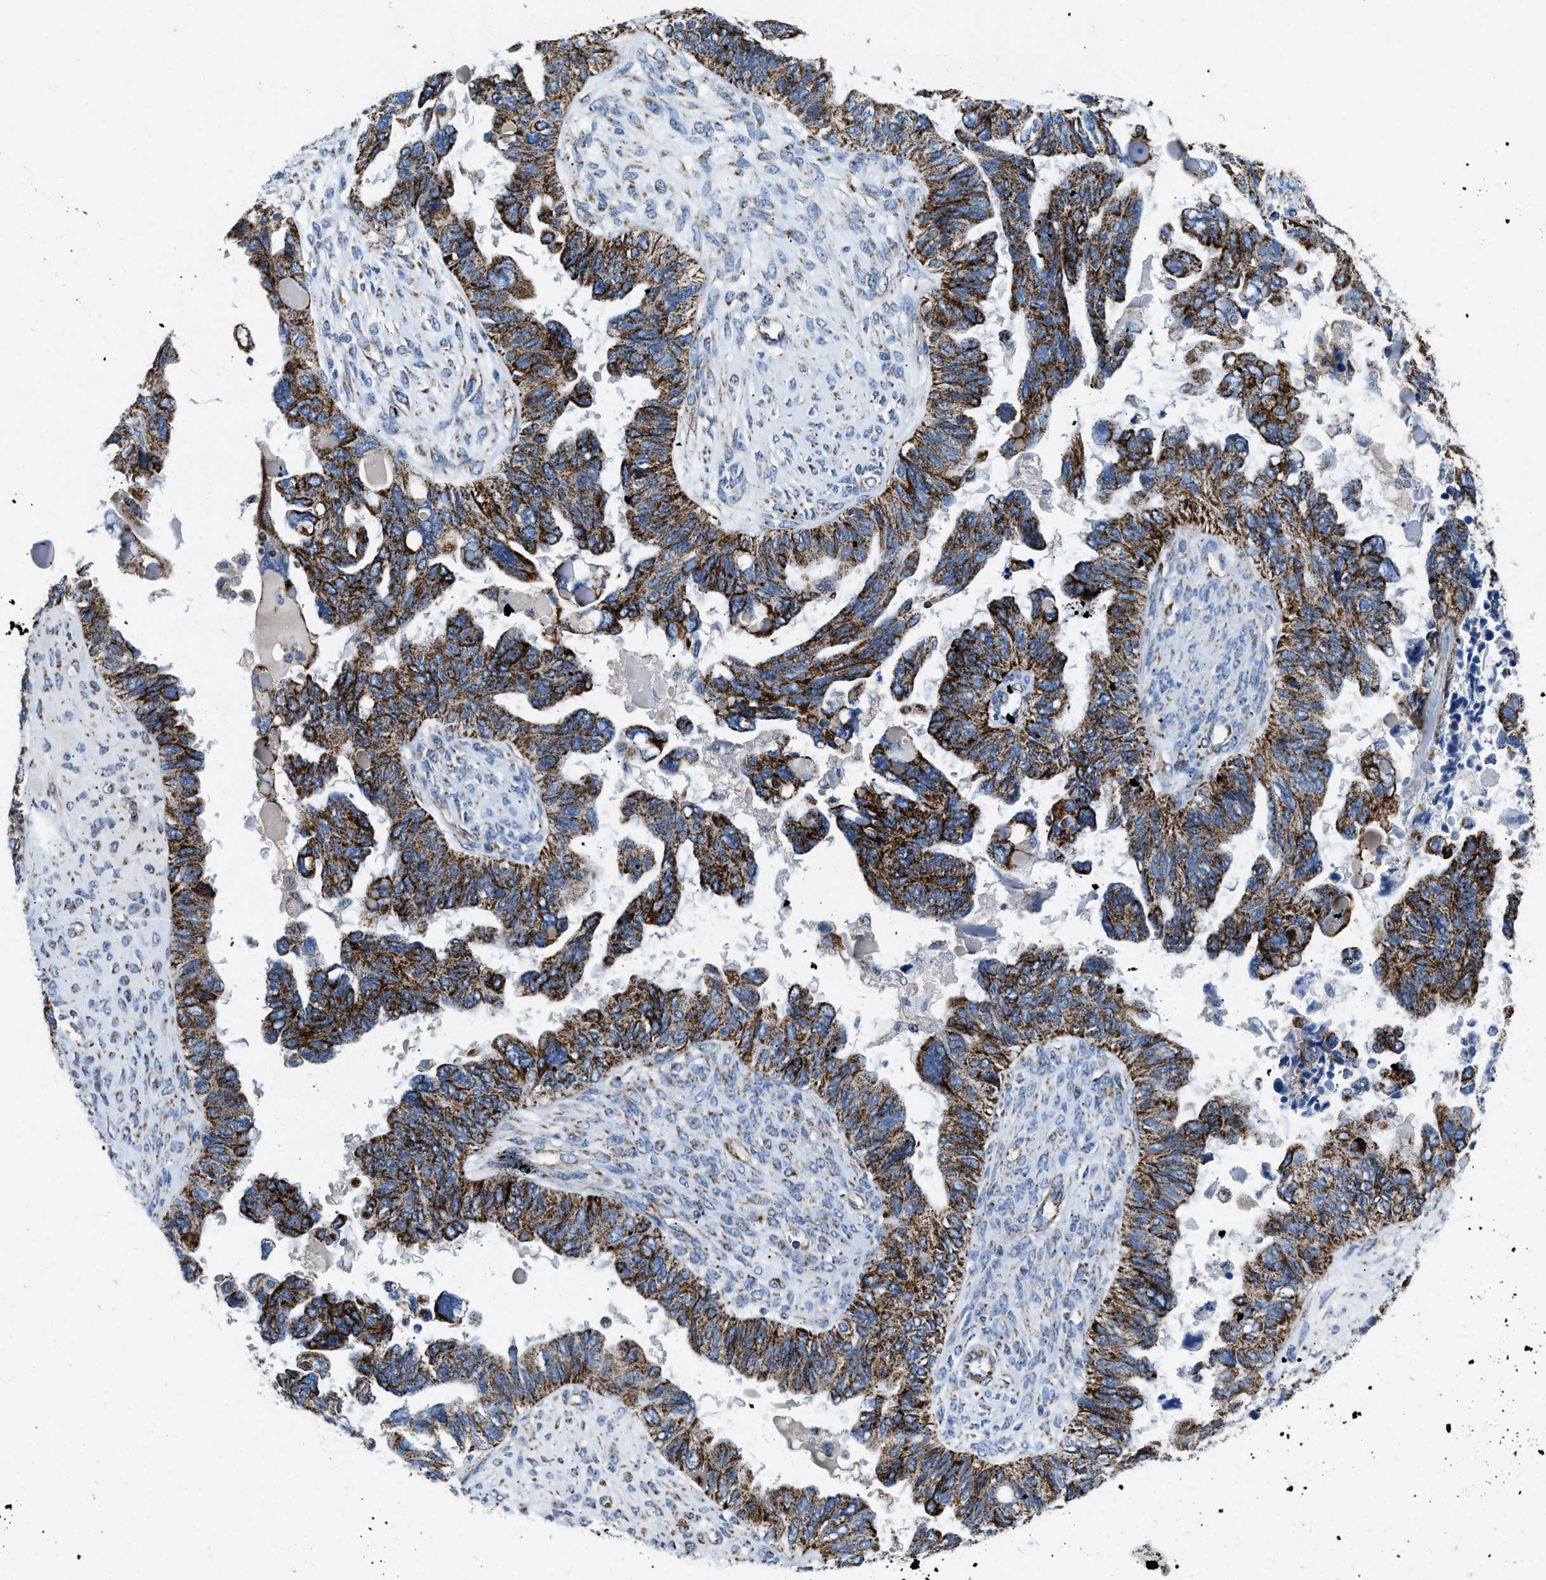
{"staining": {"intensity": "strong", "quantity": ">75%", "location": "cytoplasmic/membranous"}, "tissue": "ovarian cancer", "cell_type": "Tumor cells", "image_type": "cancer", "snomed": [{"axis": "morphology", "description": "Cystadenocarcinoma, serous, NOS"}, {"axis": "topography", "description": "Ovary"}], "caption": "A high-resolution photomicrograph shows IHC staining of ovarian cancer, which exhibits strong cytoplasmic/membranous expression in about >75% of tumor cells.", "gene": "STK33", "patient": {"sex": "female", "age": 79}}